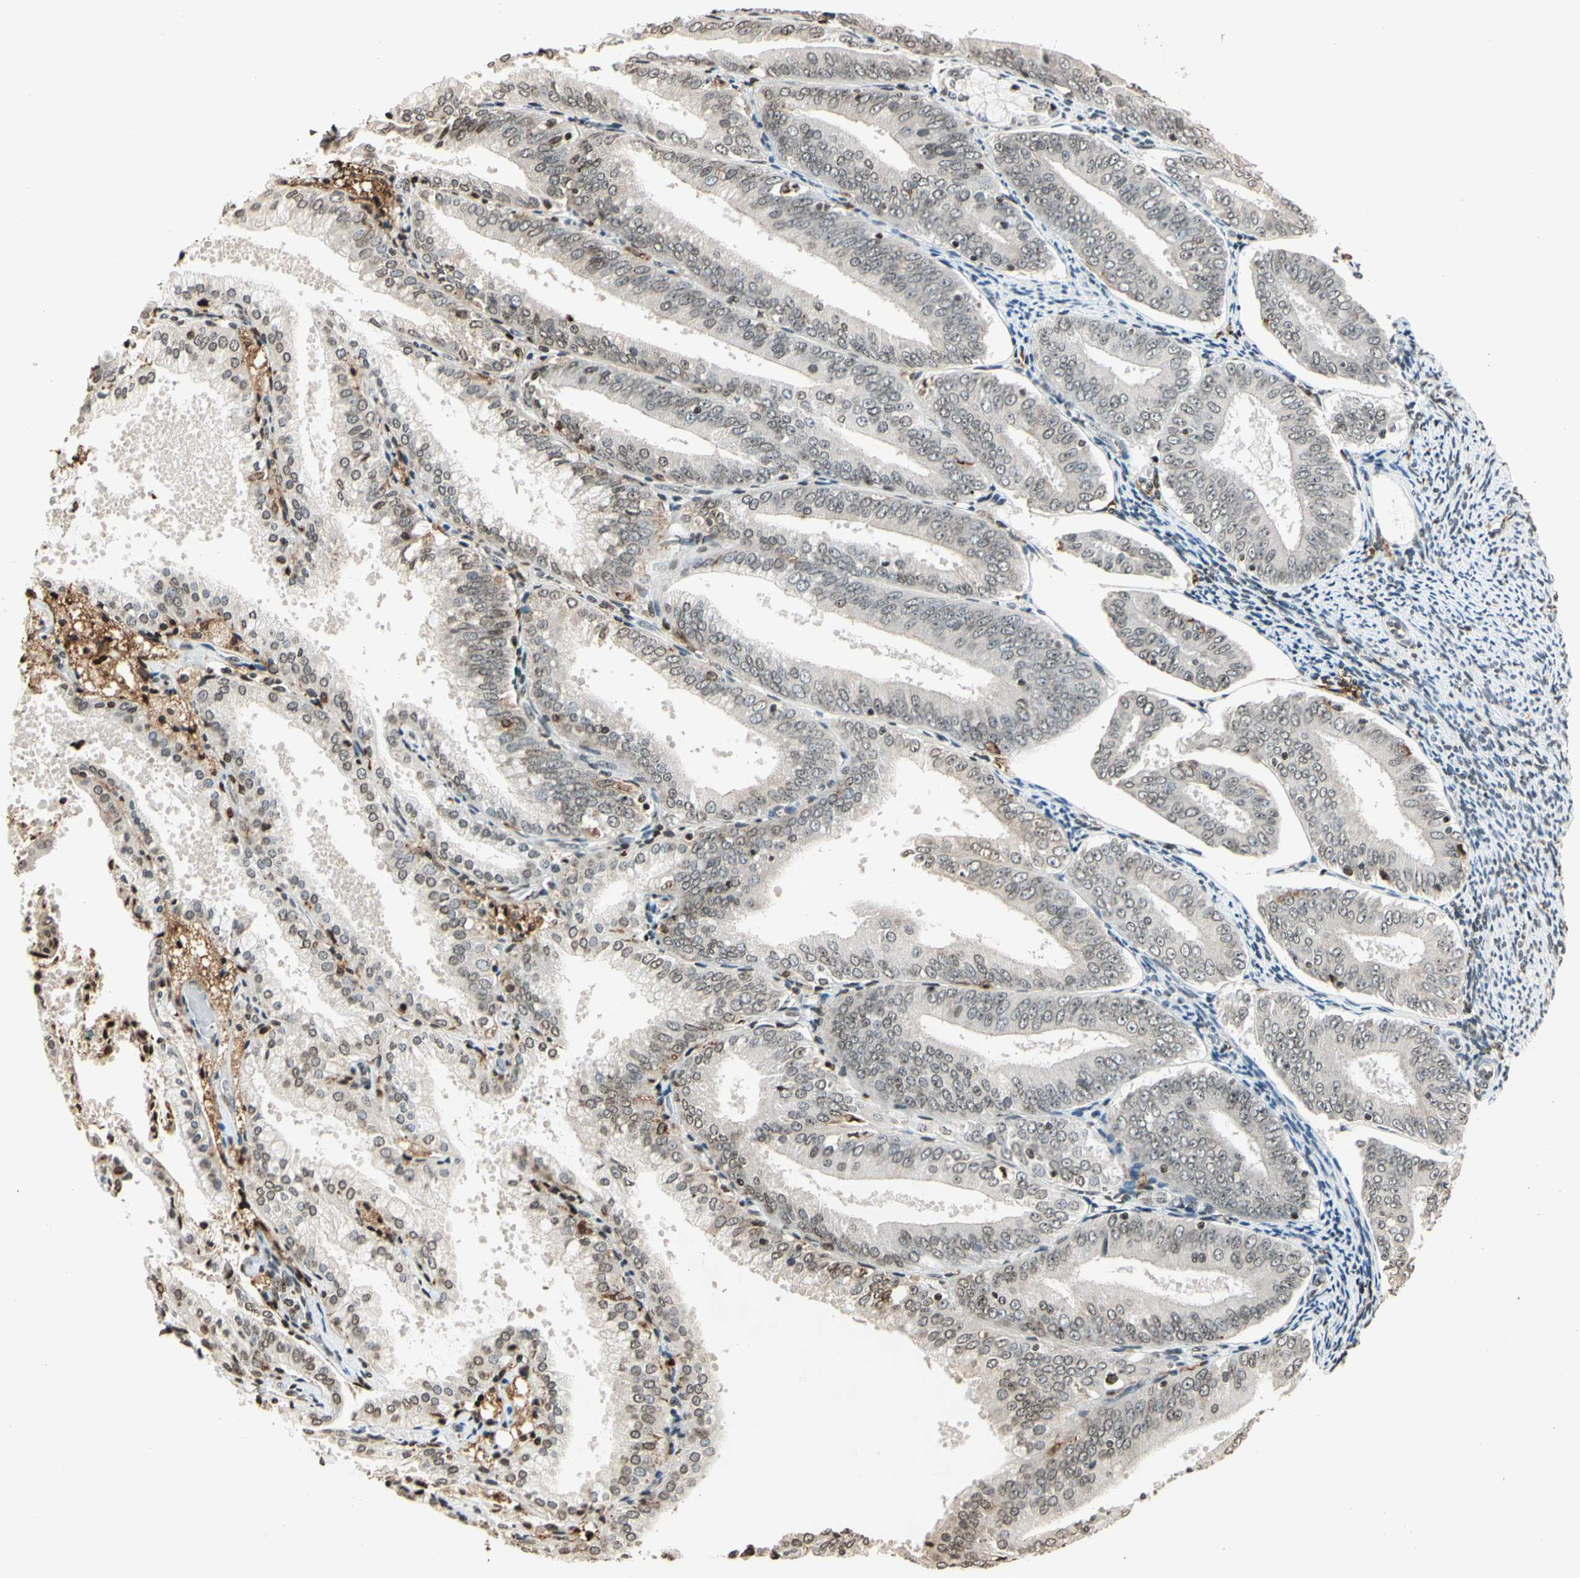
{"staining": {"intensity": "weak", "quantity": "25%-75%", "location": "nuclear"}, "tissue": "endometrial cancer", "cell_type": "Tumor cells", "image_type": "cancer", "snomed": [{"axis": "morphology", "description": "Adenocarcinoma, NOS"}, {"axis": "topography", "description": "Endometrium"}], "caption": "Protein expression analysis of endometrial cancer demonstrates weak nuclear staining in approximately 25%-75% of tumor cells. The protein is stained brown, and the nuclei are stained in blue (DAB IHC with brightfield microscopy, high magnification).", "gene": "FER", "patient": {"sex": "female", "age": 63}}